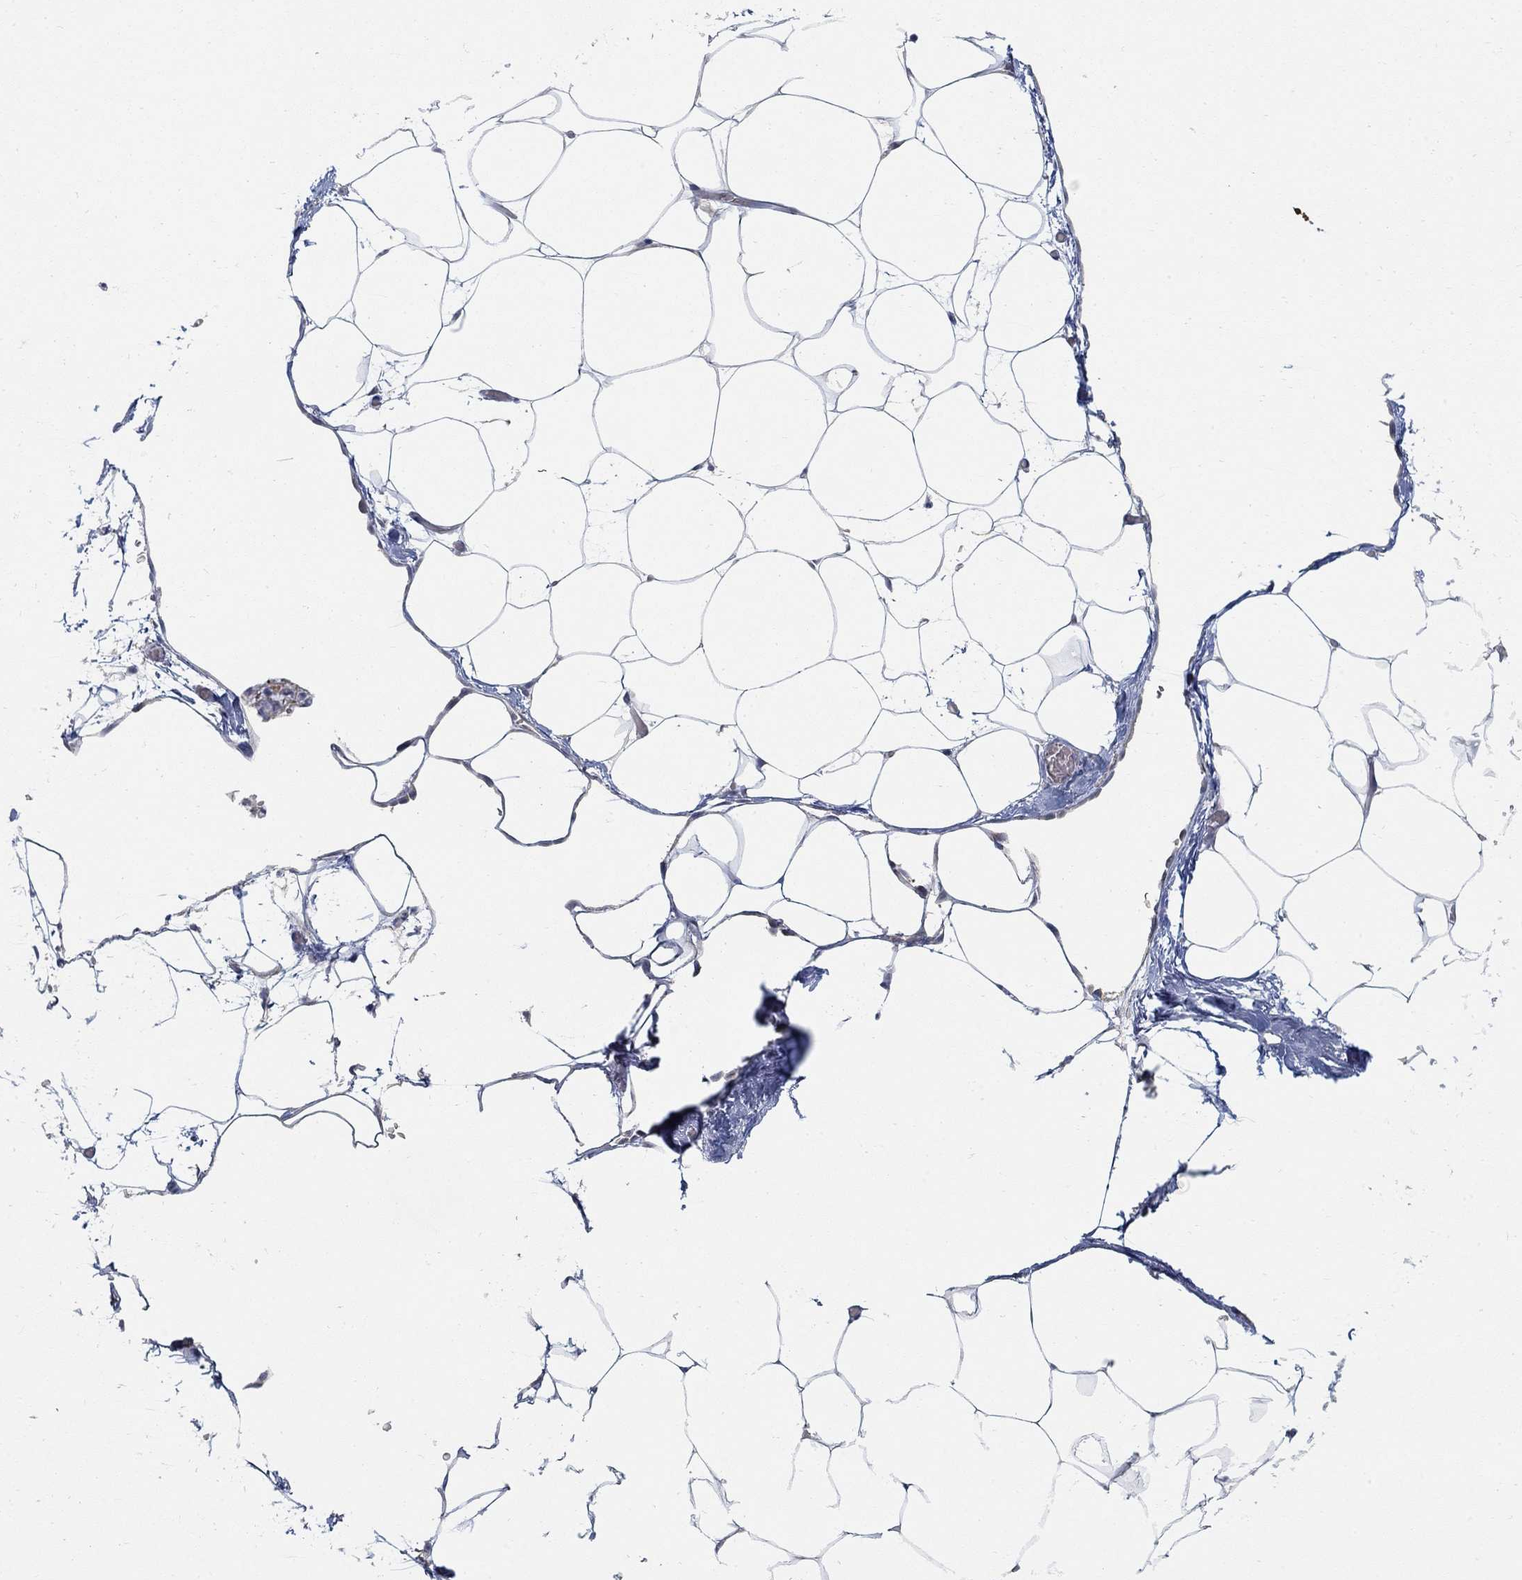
{"staining": {"intensity": "negative", "quantity": "none", "location": "none"}, "tissue": "adipose tissue", "cell_type": "Adipocytes", "image_type": "normal", "snomed": [{"axis": "morphology", "description": "Normal tissue, NOS"}, {"axis": "topography", "description": "Adipose tissue"}], "caption": "IHC photomicrograph of normal adipose tissue stained for a protein (brown), which reveals no expression in adipocytes. (Brightfield microscopy of DAB immunohistochemistry at high magnification).", "gene": "ANO7", "patient": {"sex": "male", "age": 57}}